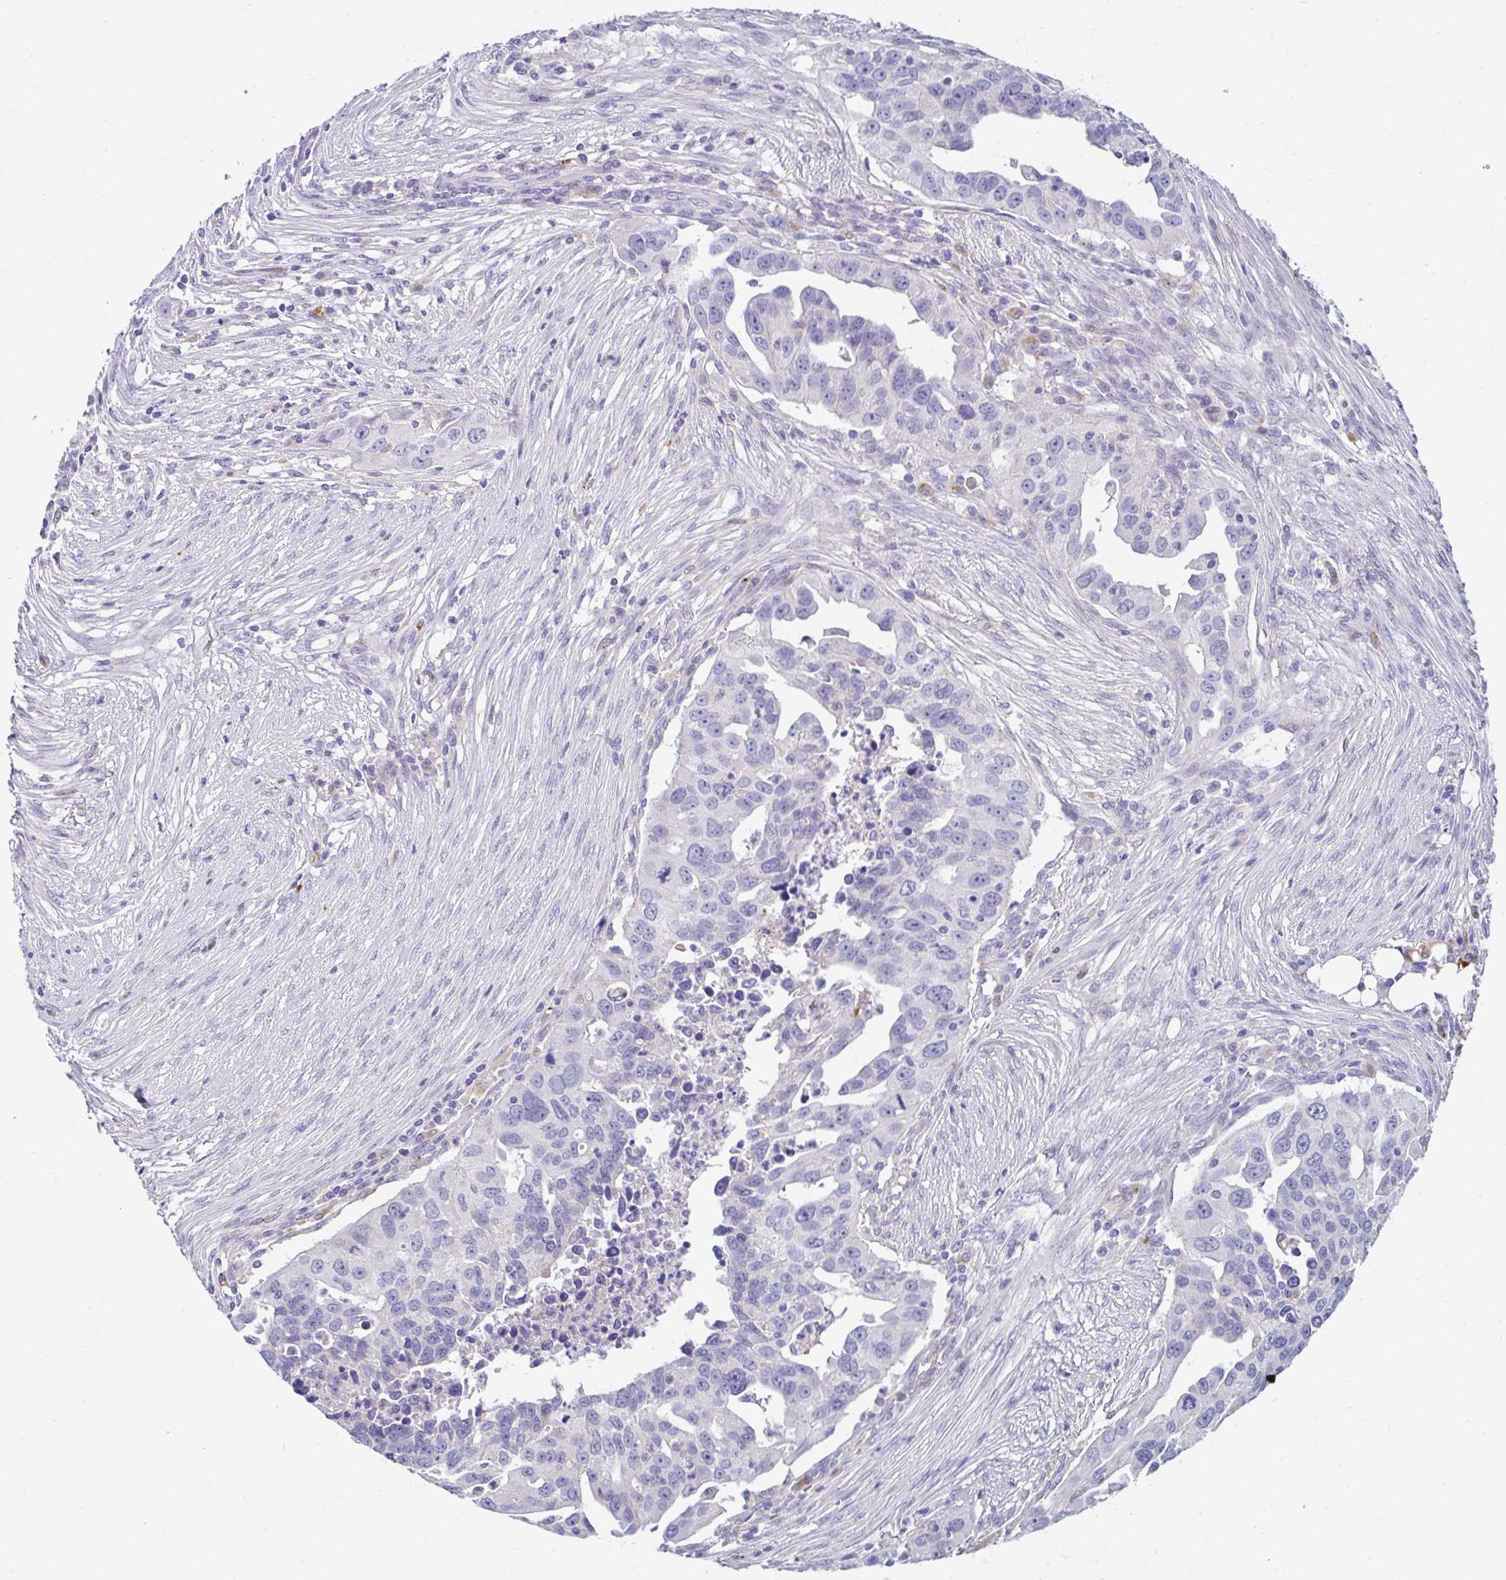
{"staining": {"intensity": "negative", "quantity": "none", "location": "none"}, "tissue": "ovarian cancer", "cell_type": "Tumor cells", "image_type": "cancer", "snomed": [{"axis": "morphology", "description": "Carcinoma, endometroid"}, {"axis": "morphology", "description": "Cystadenocarcinoma, serous, NOS"}, {"axis": "topography", "description": "Ovary"}], "caption": "This photomicrograph is of ovarian serous cystadenocarcinoma stained with IHC to label a protein in brown with the nuclei are counter-stained blue. There is no staining in tumor cells. (Immunohistochemistry, brightfield microscopy, high magnification).", "gene": "ZNF33A", "patient": {"sex": "female", "age": 45}}